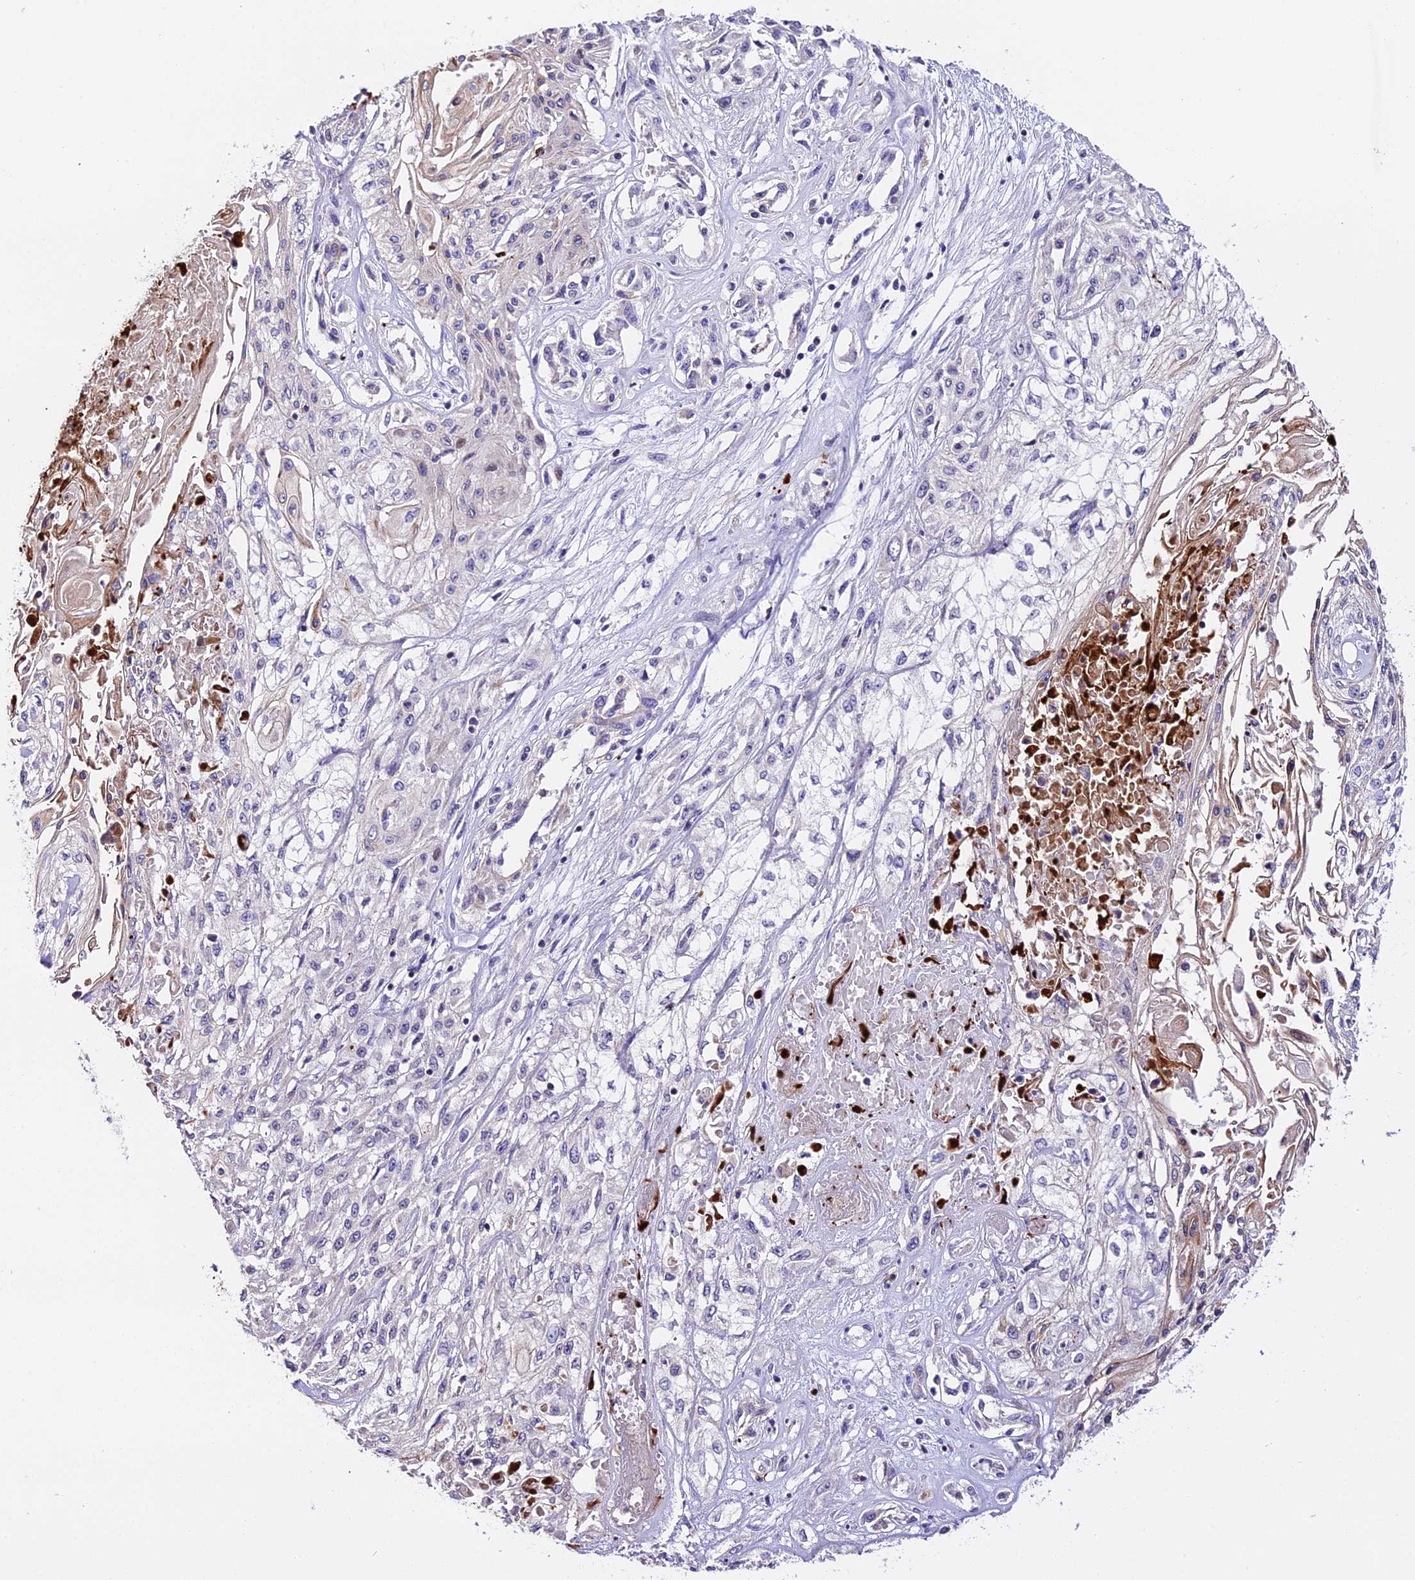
{"staining": {"intensity": "negative", "quantity": "none", "location": "none"}, "tissue": "skin cancer", "cell_type": "Tumor cells", "image_type": "cancer", "snomed": [{"axis": "morphology", "description": "Squamous cell carcinoma, NOS"}, {"axis": "morphology", "description": "Squamous cell carcinoma, metastatic, NOS"}, {"axis": "topography", "description": "Skin"}, {"axis": "topography", "description": "Lymph node"}], "caption": "This is an immunohistochemistry image of metastatic squamous cell carcinoma (skin). There is no staining in tumor cells.", "gene": "MAP3K7CL", "patient": {"sex": "male", "age": 75}}